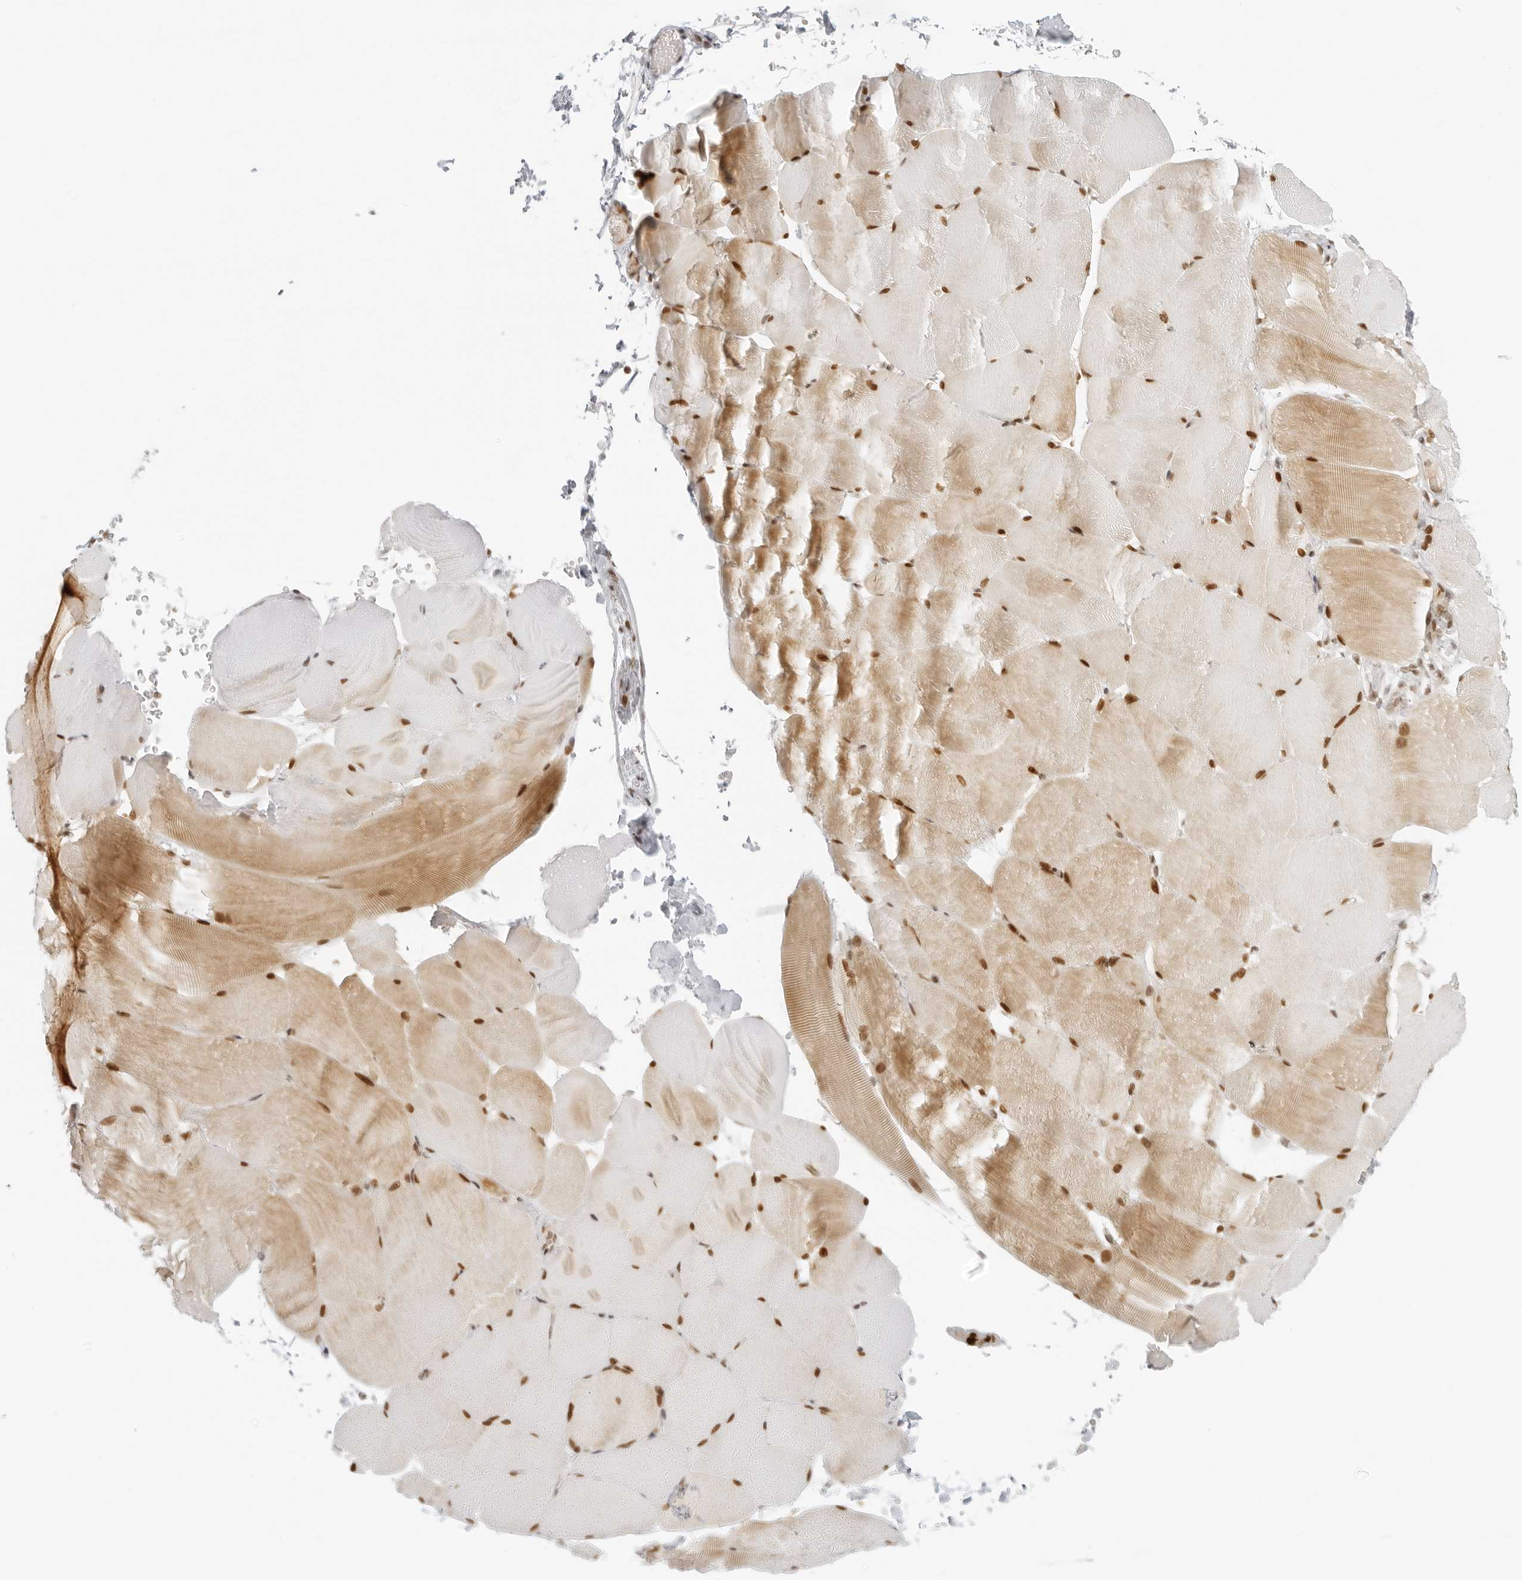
{"staining": {"intensity": "moderate", "quantity": ">75%", "location": "cytoplasmic/membranous,nuclear"}, "tissue": "skeletal muscle", "cell_type": "Myocytes", "image_type": "normal", "snomed": [{"axis": "morphology", "description": "Normal tissue, NOS"}, {"axis": "topography", "description": "Skeletal muscle"}, {"axis": "topography", "description": "Parathyroid gland"}], "caption": "Skeletal muscle stained with DAB immunohistochemistry shows medium levels of moderate cytoplasmic/membranous,nuclear expression in approximately >75% of myocytes.", "gene": "RCC1", "patient": {"sex": "female", "age": 37}}